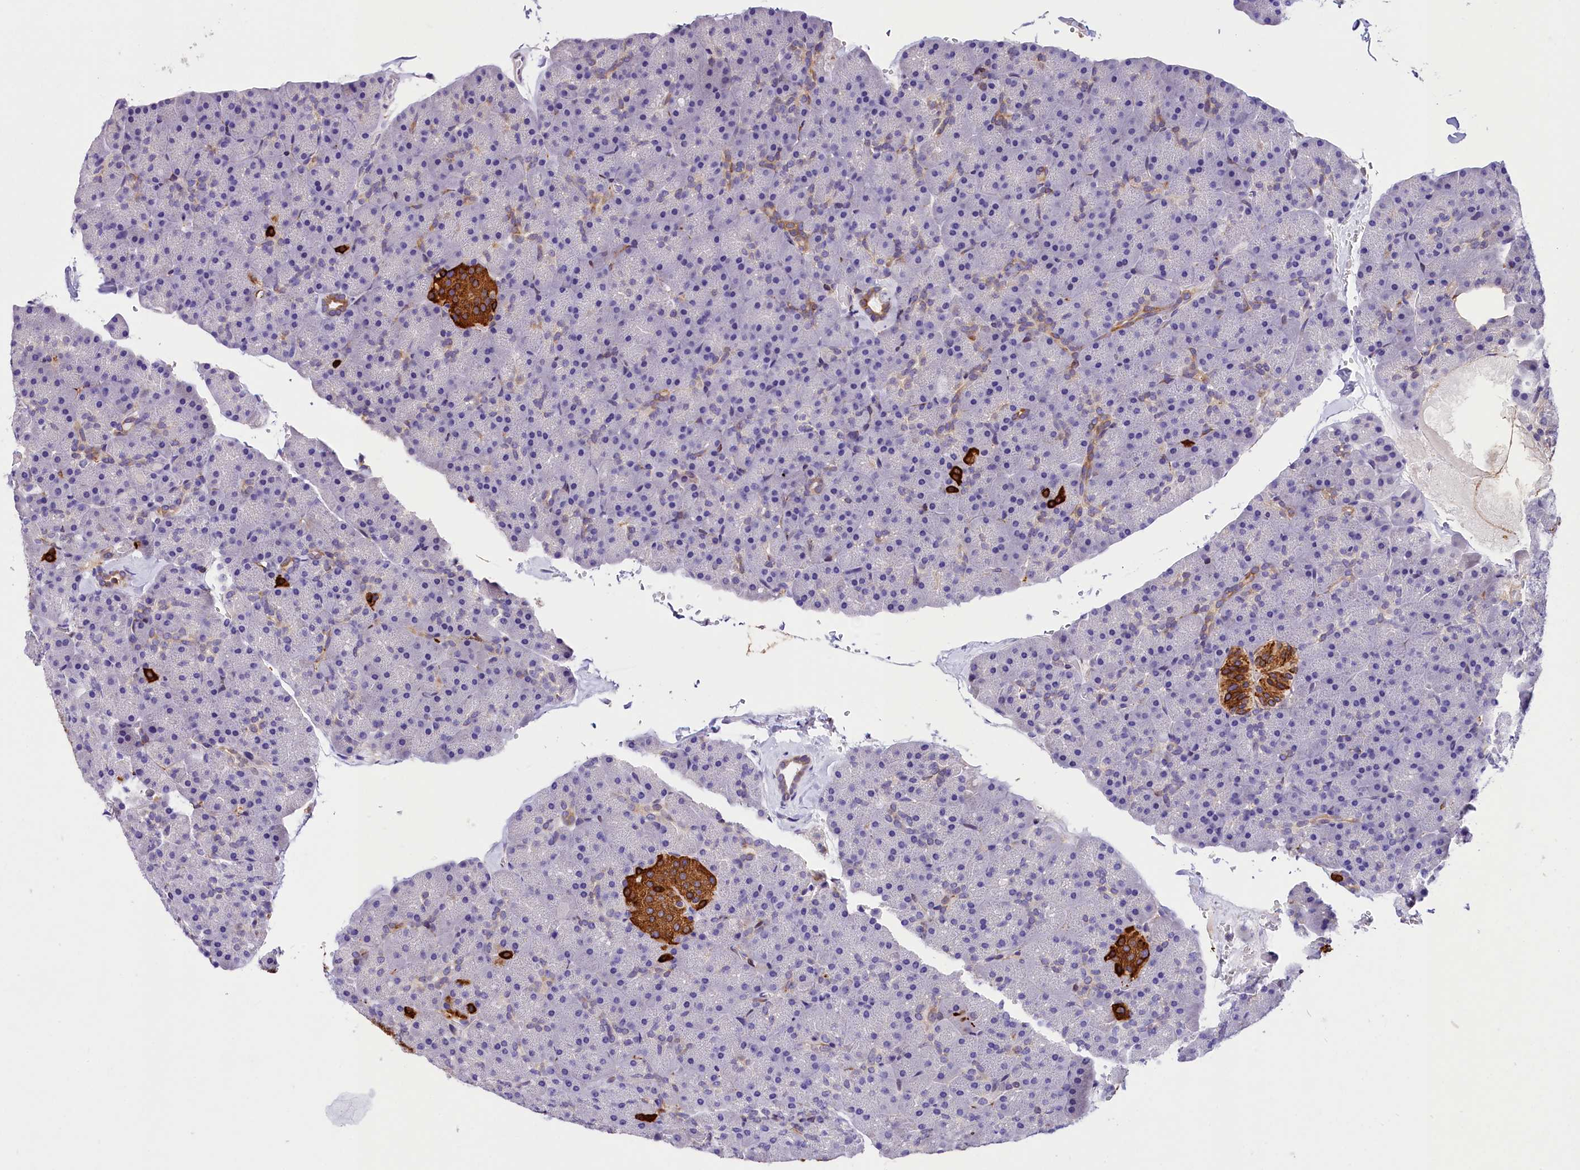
{"staining": {"intensity": "moderate", "quantity": "<25%", "location": "cytoplasmic/membranous"}, "tissue": "pancreas", "cell_type": "Exocrine glandular cells", "image_type": "normal", "snomed": [{"axis": "morphology", "description": "Normal tissue, NOS"}, {"axis": "topography", "description": "Pancreas"}], "caption": "Unremarkable pancreas shows moderate cytoplasmic/membranous expression in about <25% of exocrine glandular cells.", "gene": "ITGA1", "patient": {"sex": "male", "age": 36}}